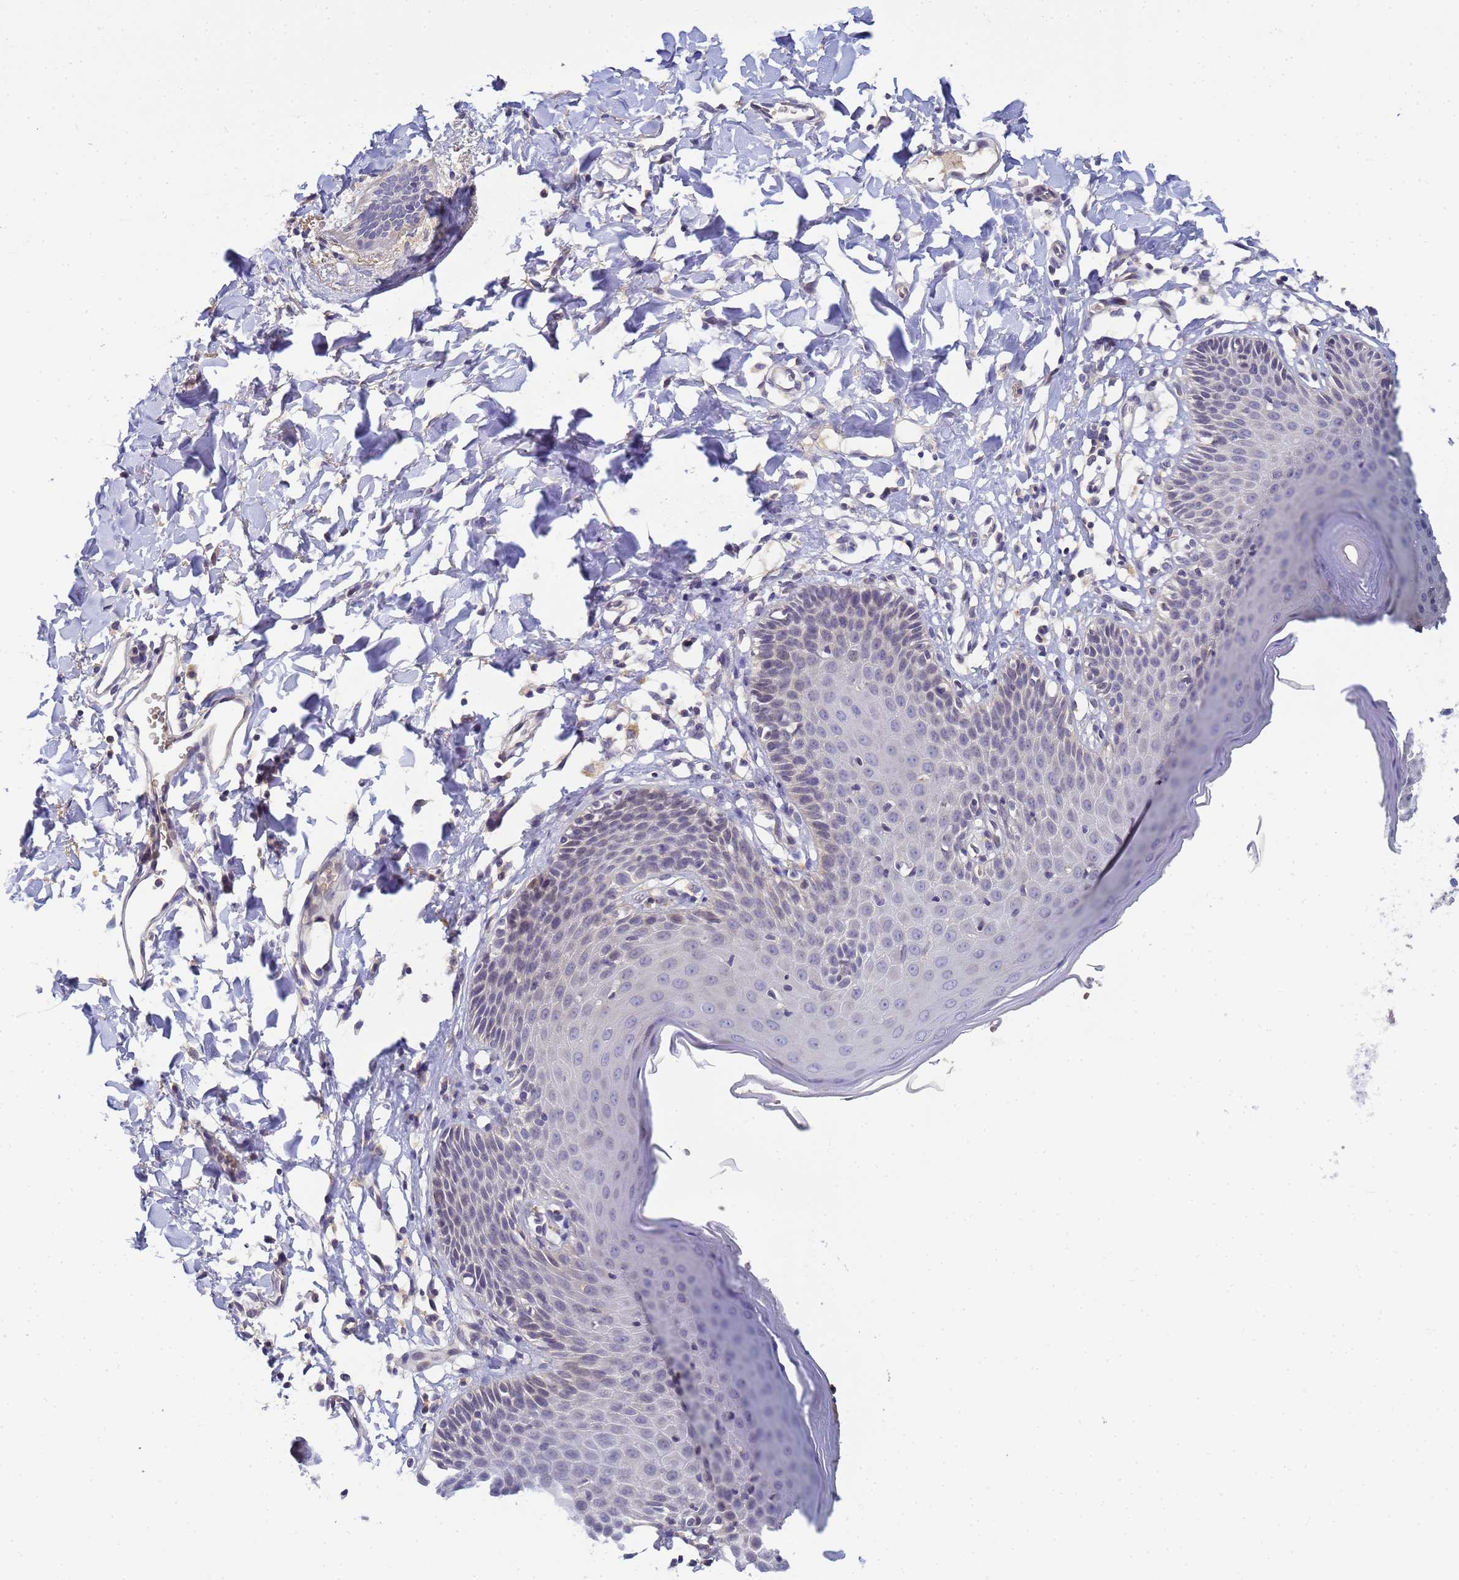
{"staining": {"intensity": "negative", "quantity": "none", "location": "none"}, "tissue": "skin", "cell_type": "Epidermal cells", "image_type": "normal", "snomed": [{"axis": "morphology", "description": "Normal tissue, NOS"}, {"axis": "topography", "description": "Vulva"}], "caption": "The photomicrograph demonstrates no significant staining in epidermal cells of skin.", "gene": "TBCD", "patient": {"sex": "female", "age": 68}}